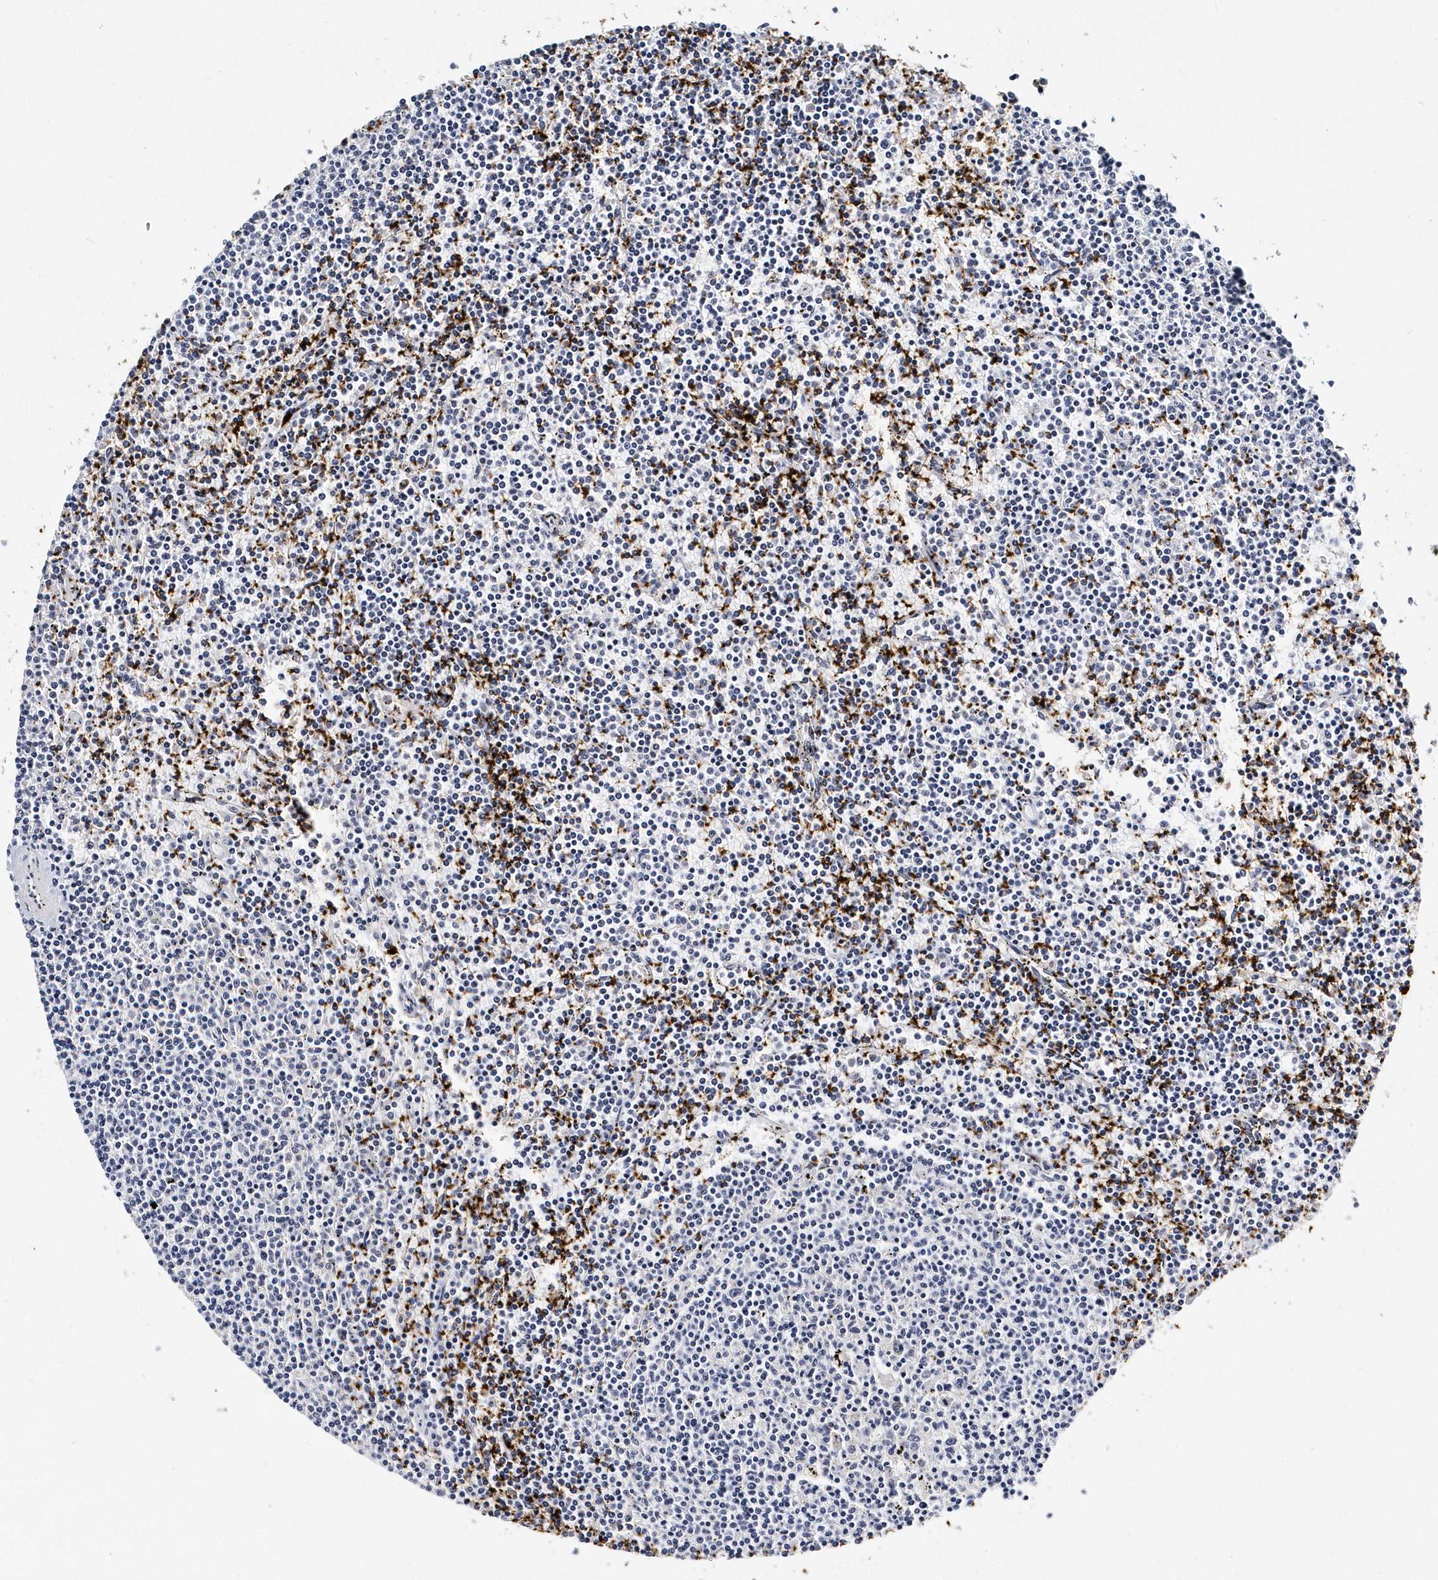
{"staining": {"intensity": "negative", "quantity": "none", "location": "none"}, "tissue": "lymphoma", "cell_type": "Tumor cells", "image_type": "cancer", "snomed": [{"axis": "morphology", "description": "Malignant lymphoma, non-Hodgkin's type, Low grade"}, {"axis": "topography", "description": "Spleen"}], "caption": "IHC photomicrograph of neoplastic tissue: lymphoma stained with DAB (3,3'-diaminobenzidine) demonstrates no significant protein positivity in tumor cells.", "gene": "ITGA2B", "patient": {"sex": "female", "age": 50}}